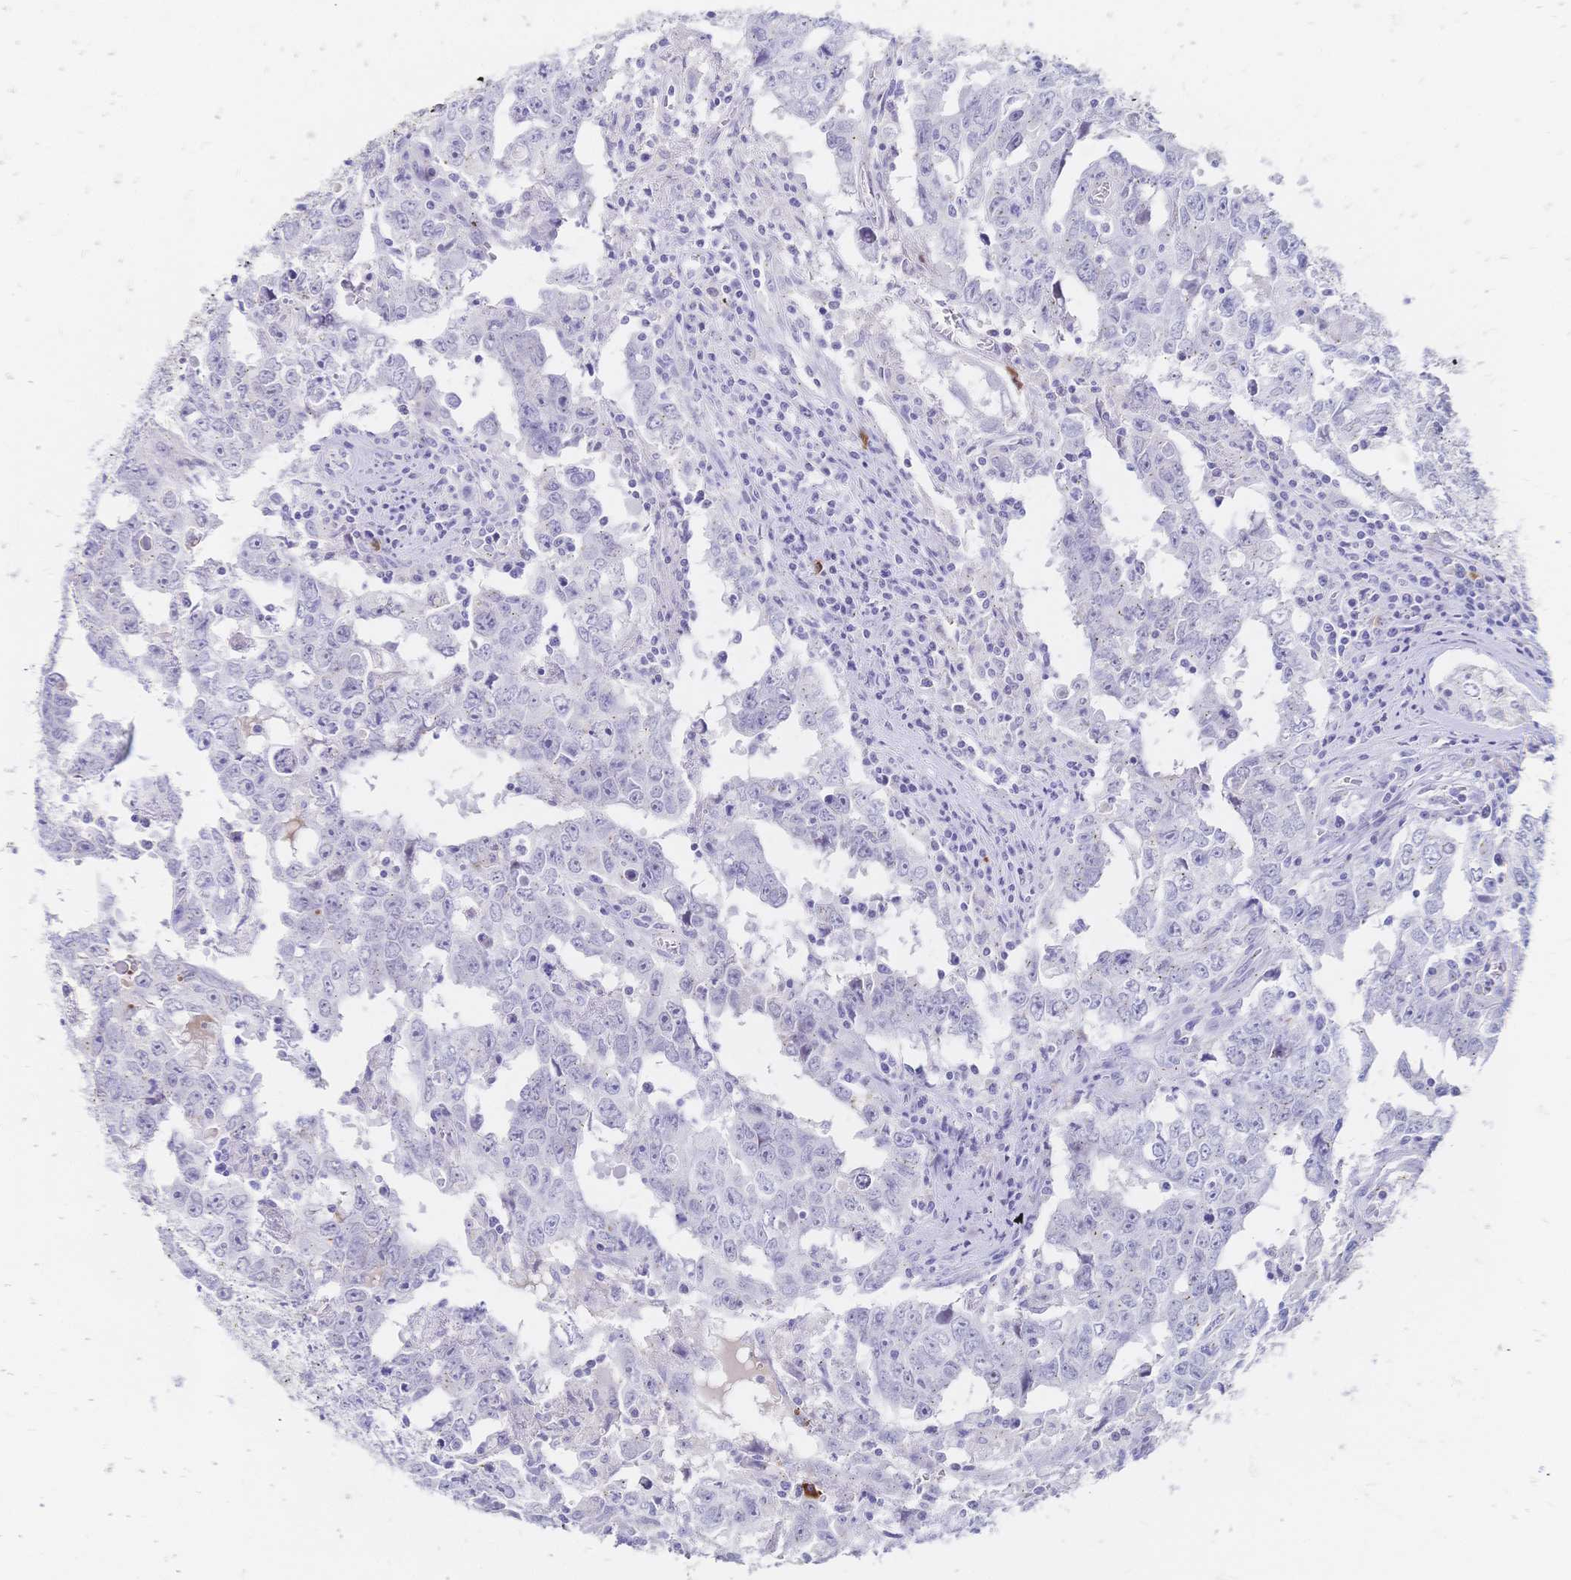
{"staining": {"intensity": "negative", "quantity": "none", "location": "none"}, "tissue": "testis cancer", "cell_type": "Tumor cells", "image_type": "cancer", "snomed": [{"axis": "morphology", "description": "Carcinoma, Embryonal, NOS"}, {"axis": "topography", "description": "Testis"}], "caption": "Immunohistochemical staining of testis cancer (embryonal carcinoma) shows no significant staining in tumor cells. (Brightfield microscopy of DAB IHC at high magnification).", "gene": "PSORS1C2", "patient": {"sex": "male", "age": 22}}